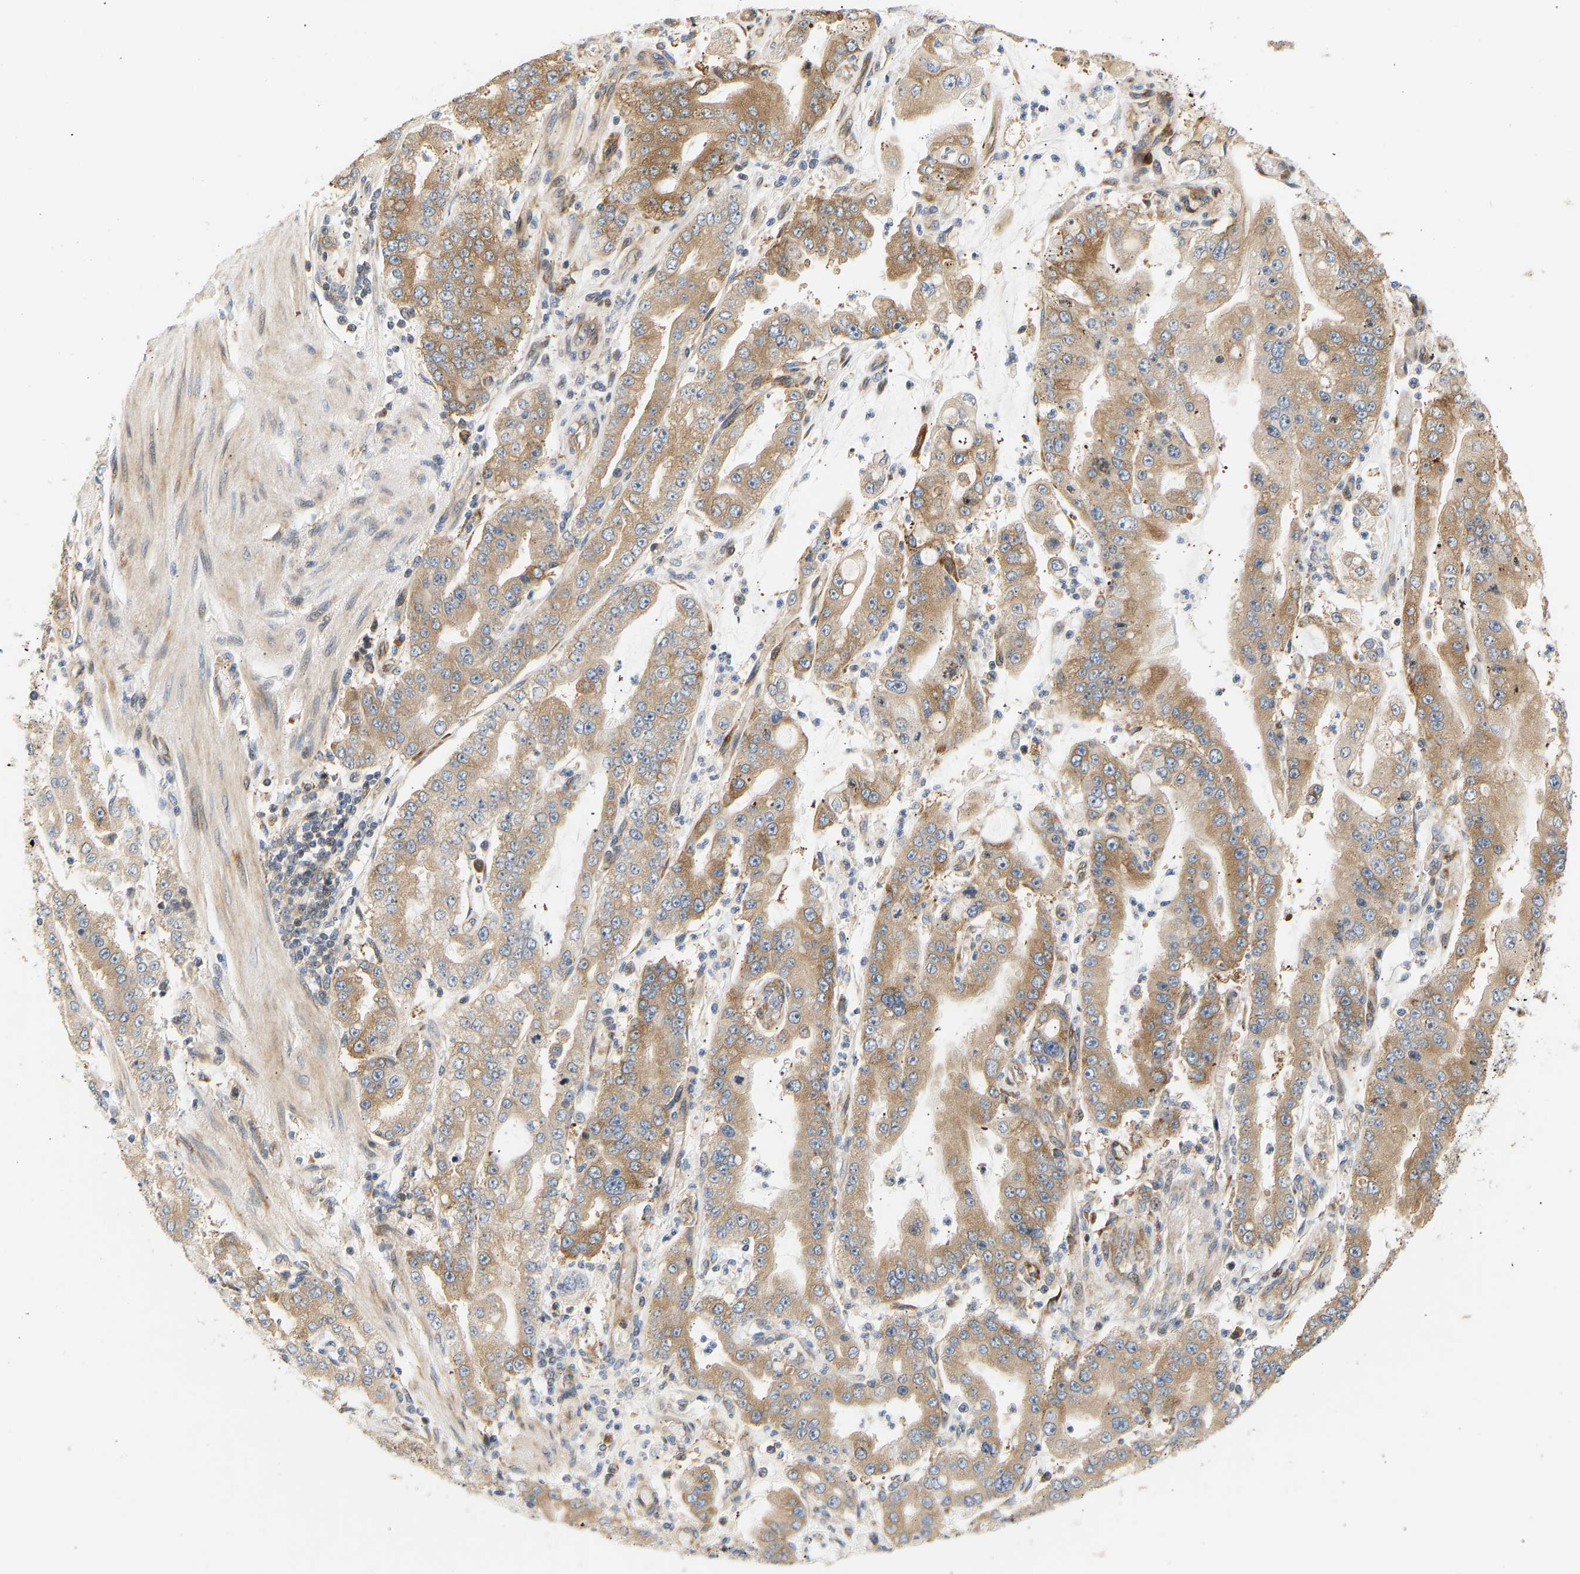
{"staining": {"intensity": "moderate", "quantity": ">75%", "location": "cytoplasmic/membranous"}, "tissue": "stomach cancer", "cell_type": "Tumor cells", "image_type": "cancer", "snomed": [{"axis": "morphology", "description": "Adenocarcinoma, NOS"}, {"axis": "topography", "description": "Stomach"}], "caption": "Stomach cancer stained for a protein (brown) demonstrates moderate cytoplasmic/membranous positive expression in about >75% of tumor cells.", "gene": "RPS14", "patient": {"sex": "male", "age": 76}}